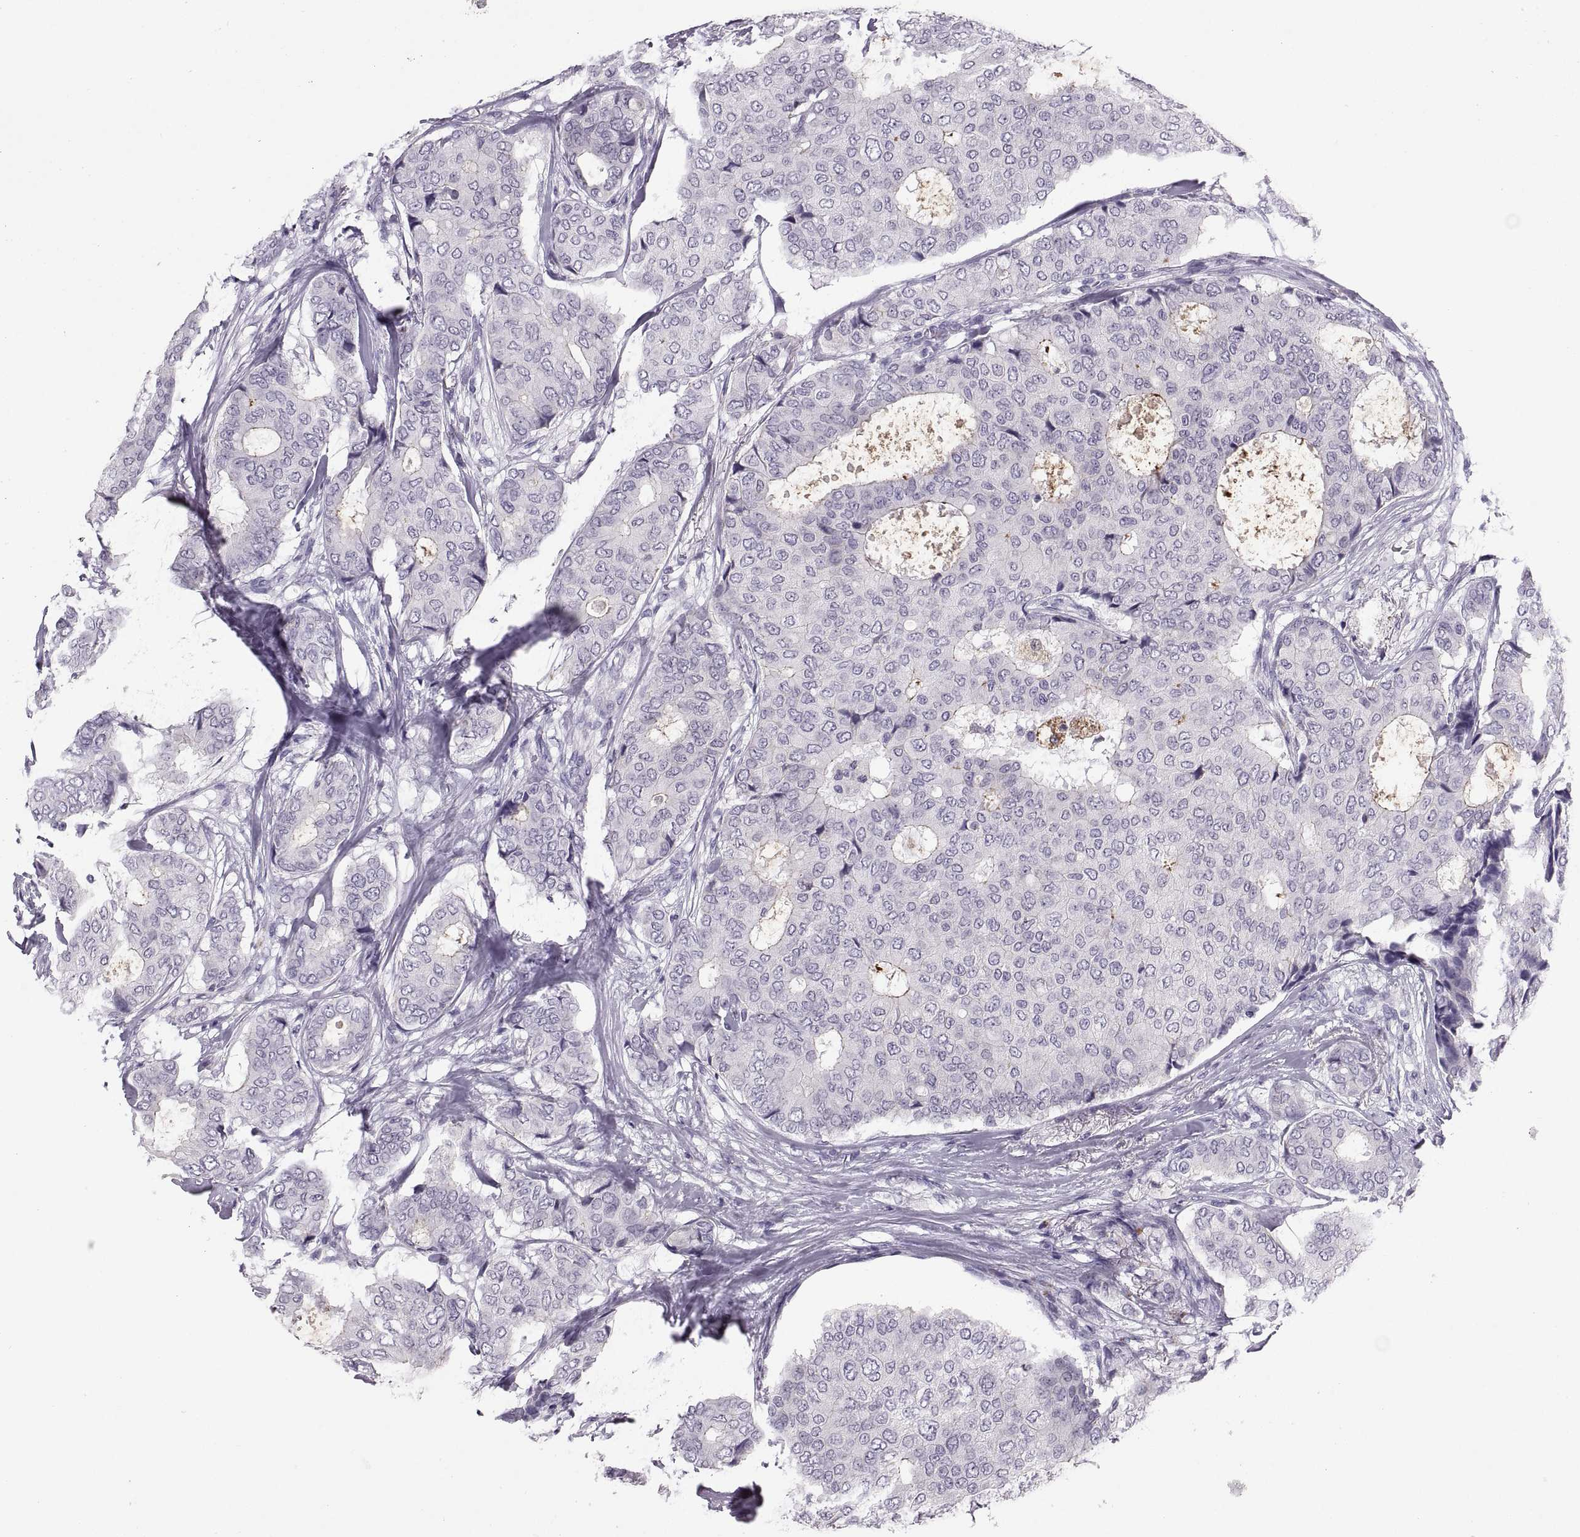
{"staining": {"intensity": "negative", "quantity": "none", "location": "none"}, "tissue": "breast cancer", "cell_type": "Tumor cells", "image_type": "cancer", "snomed": [{"axis": "morphology", "description": "Duct carcinoma"}, {"axis": "topography", "description": "Breast"}], "caption": "An immunohistochemistry (IHC) image of intraductal carcinoma (breast) is shown. There is no staining in tumor cells of intraductal carcinoma (breast).", "gene": "QRICH2", "patient": {"sex": "female", "age": 75}}